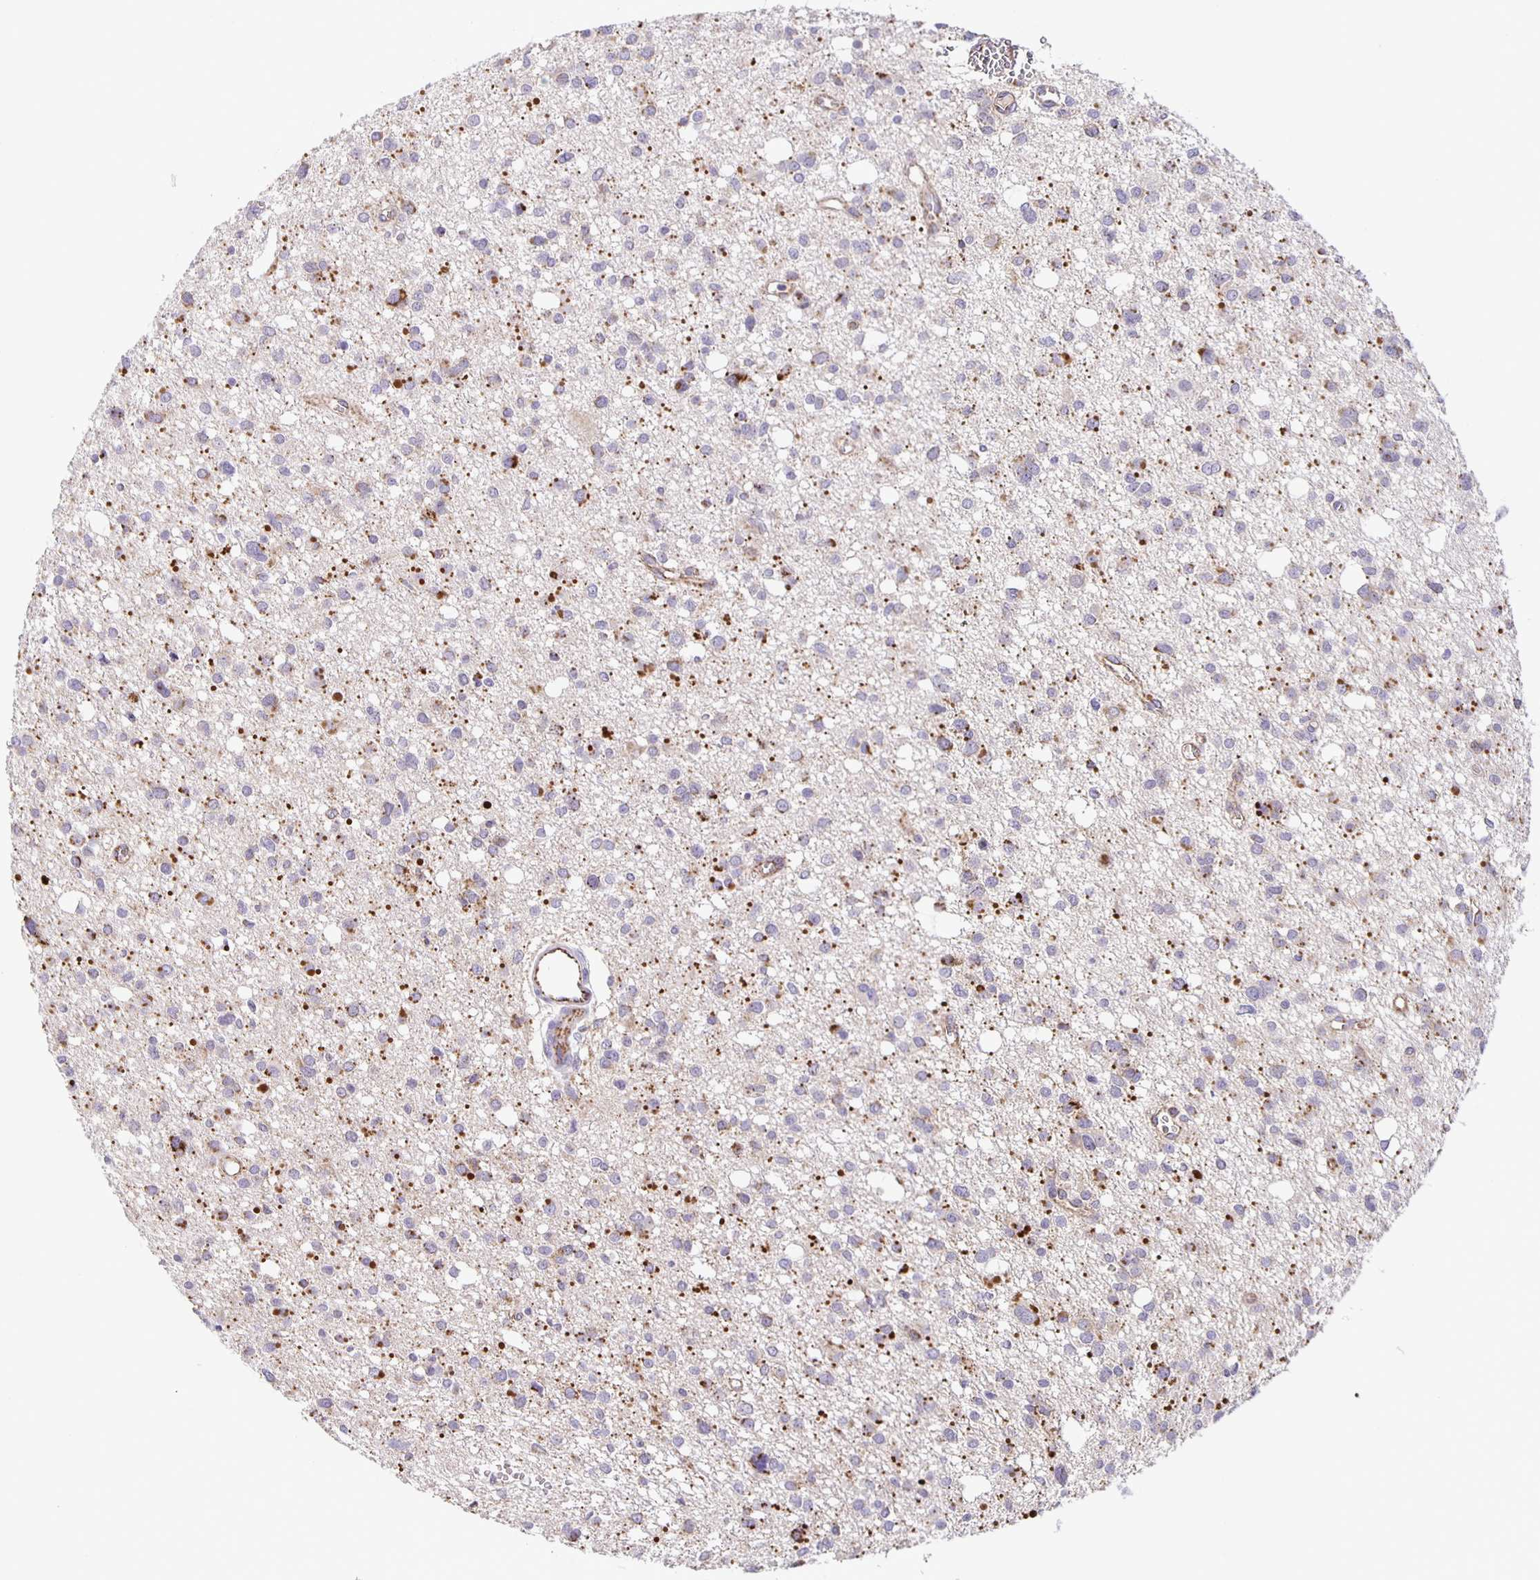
{"staining": {"intensity": "moderate", "quantity": "<25%", "location": "cytoplasmic/membranous"}, "tissue": "glioma", "cell_type": "Tumor cells", "image_type": "cancer", "snomed": [{"axis": "morphology", "description": "Glioma, malignant, High grade"}, {"axis": "topography", "description": "Brain"}], "caption": "A low amount of moderate cytoplasmic/membranous positivity is appreciated in approximately <25% of tumor cells in malignant glioma (high-grade) tissue.", "gene": "JMJD4", "patient": {"sex": "male", "age": 23}}